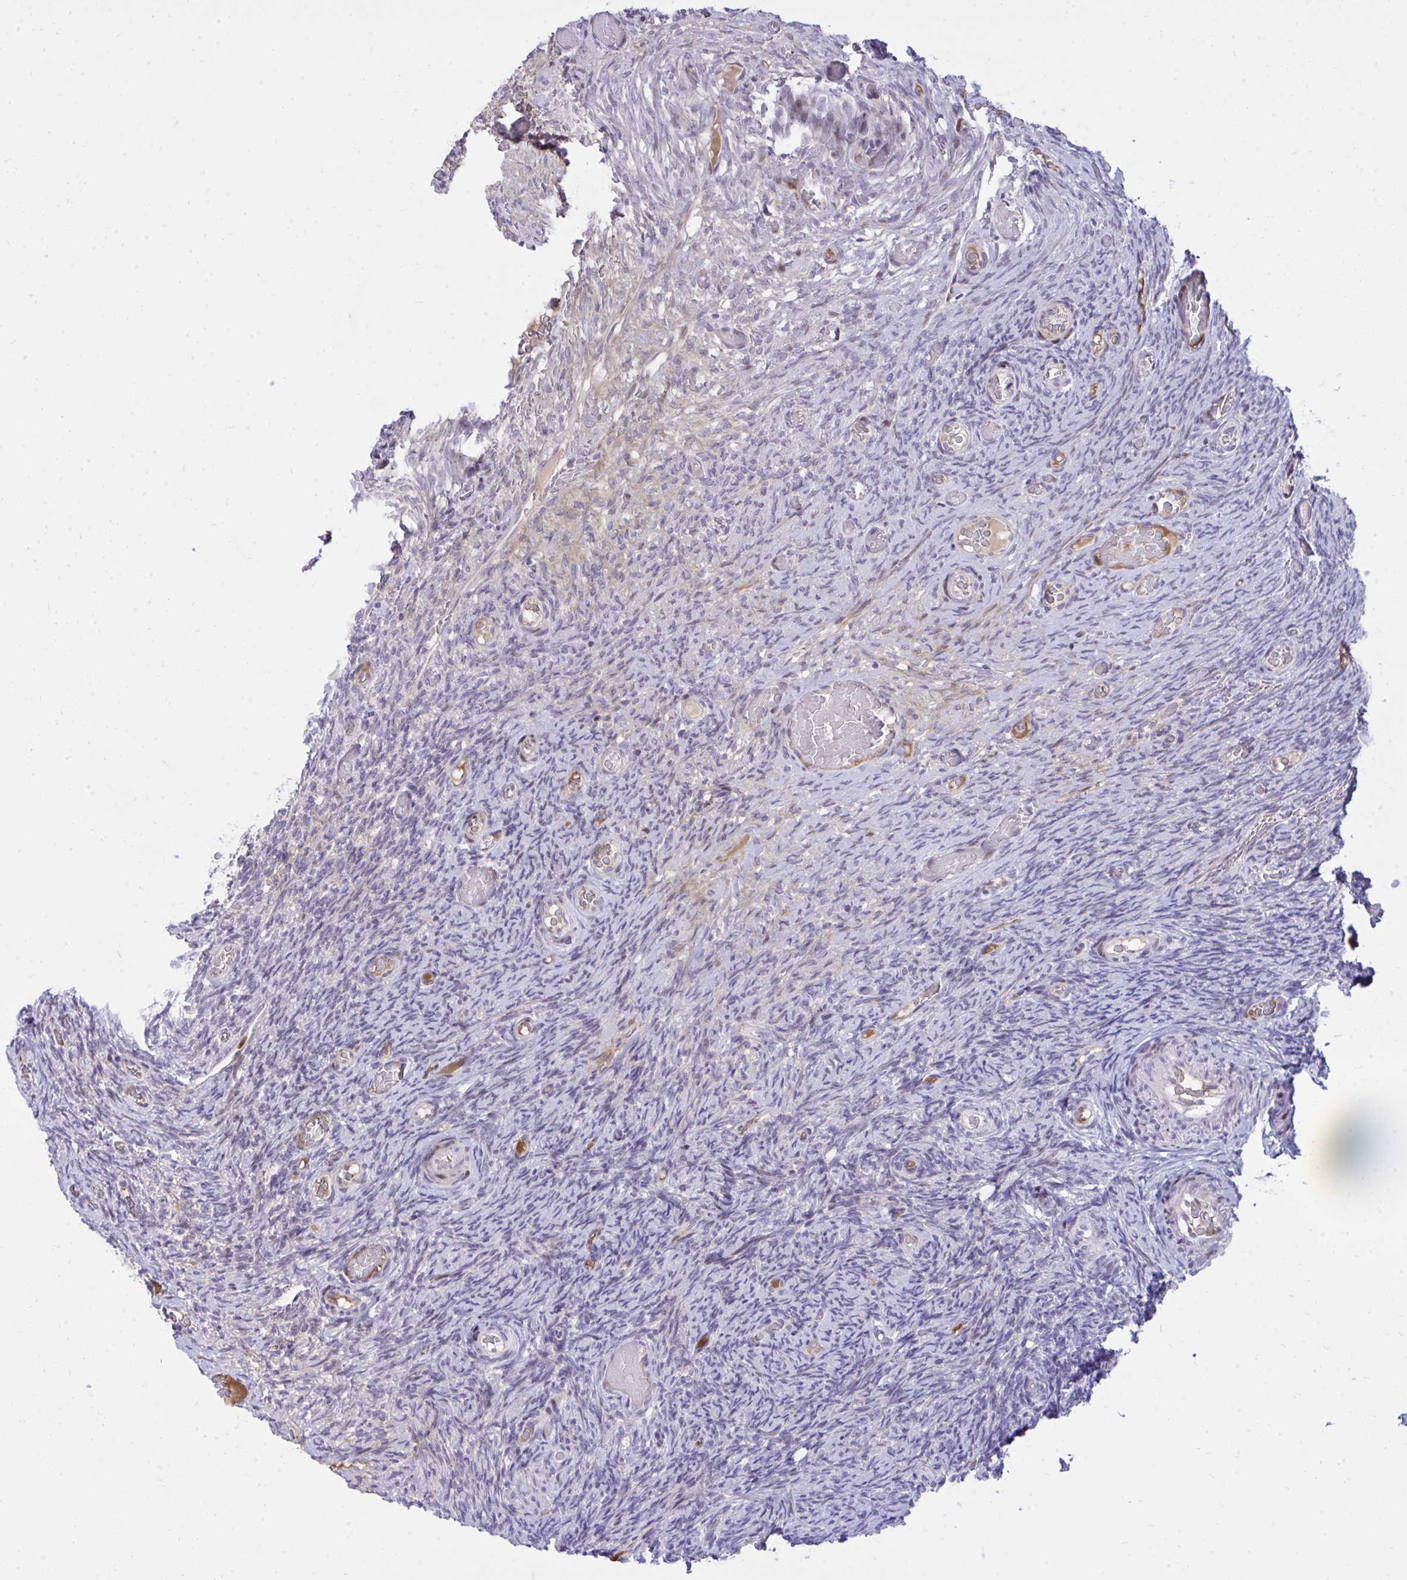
{"staining": {"intensity": "weak", "quantity": "<25%", "location": "nuclear"}, "tissue": "ovary", "cell_type": "Ovarian stroma cells", "image_type": "normal", "snomed": [{"axis": "morphology", "description": "Normal tissue, NOS"}, {"axis": "topography", "description": "Ovary"}], "caption": "Micrograph shows no significant protein expression in ovarian stroma cells of normal ovary. The staining was performed using DAB to visualize the protein expression in brown, while the nuclei were stained in blue with hematoxylin (Magnification: 20x).", "gene": "C14orf39", "patient": {"sex": "female", "age": 34}}